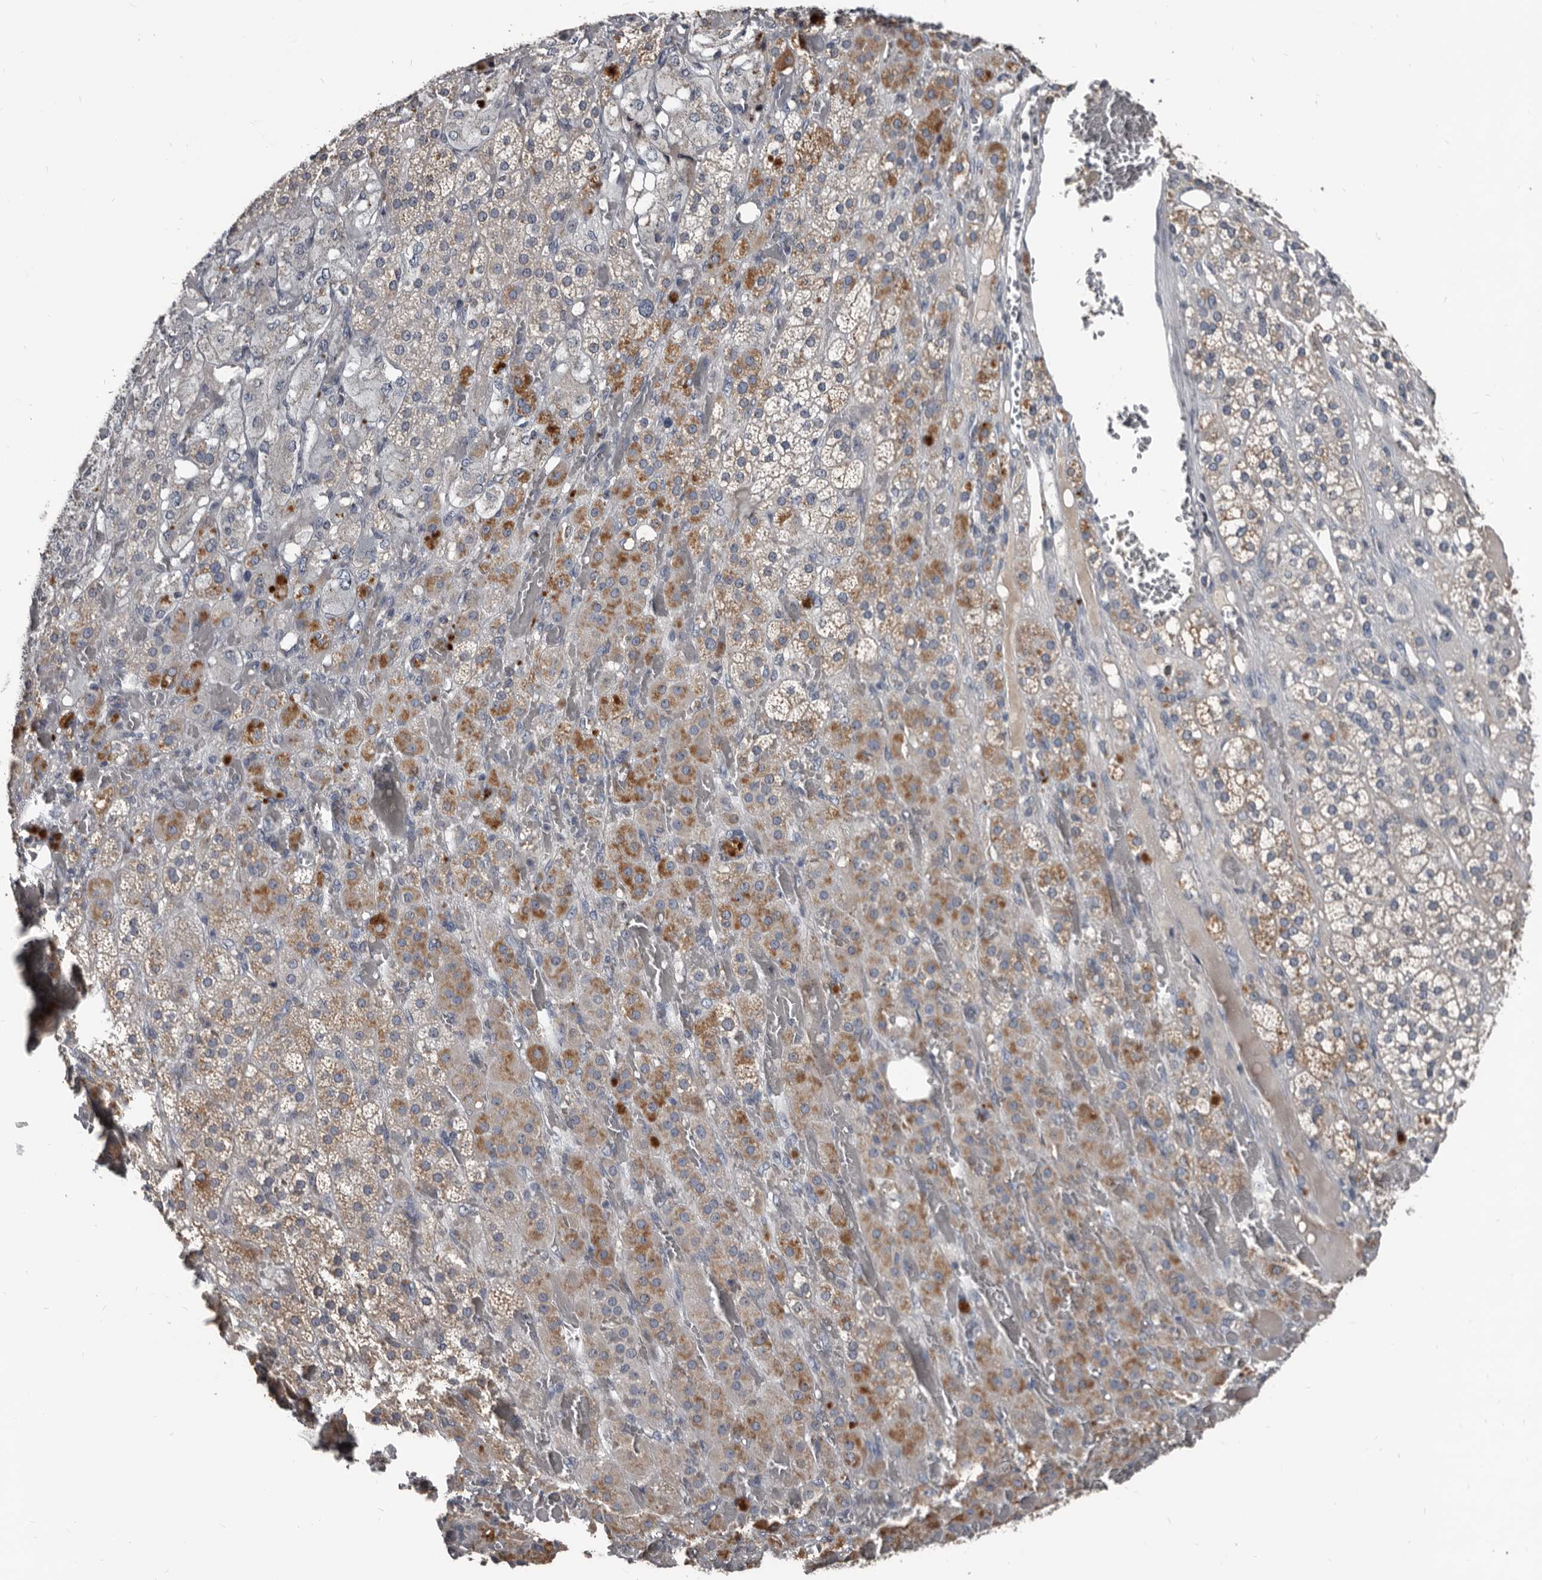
{"staining": {"intensity": "moderate", "quantity": "25%-75%", "location": "cytoplasmic/membranous"}, "tissue": "adrenal gland", "cell_type": "Glandular cells", "image_type": "normal", "snomed": [{"axis": "morphology", "description": "Normal tissue, NOS"}, {"axis": "topography", "description": "Adrenal gland"}], "caption": "Immunohistochemistry (IHC) photomicrograph of normal human adrenal gland stained for a protein (brown), which shows medium levels of moderate cytoplasmic/membranous staining in approximately 25%-75% of glandular cells.", "gene": "GREB1", "patient": {"sex": "female", "age": 59}}